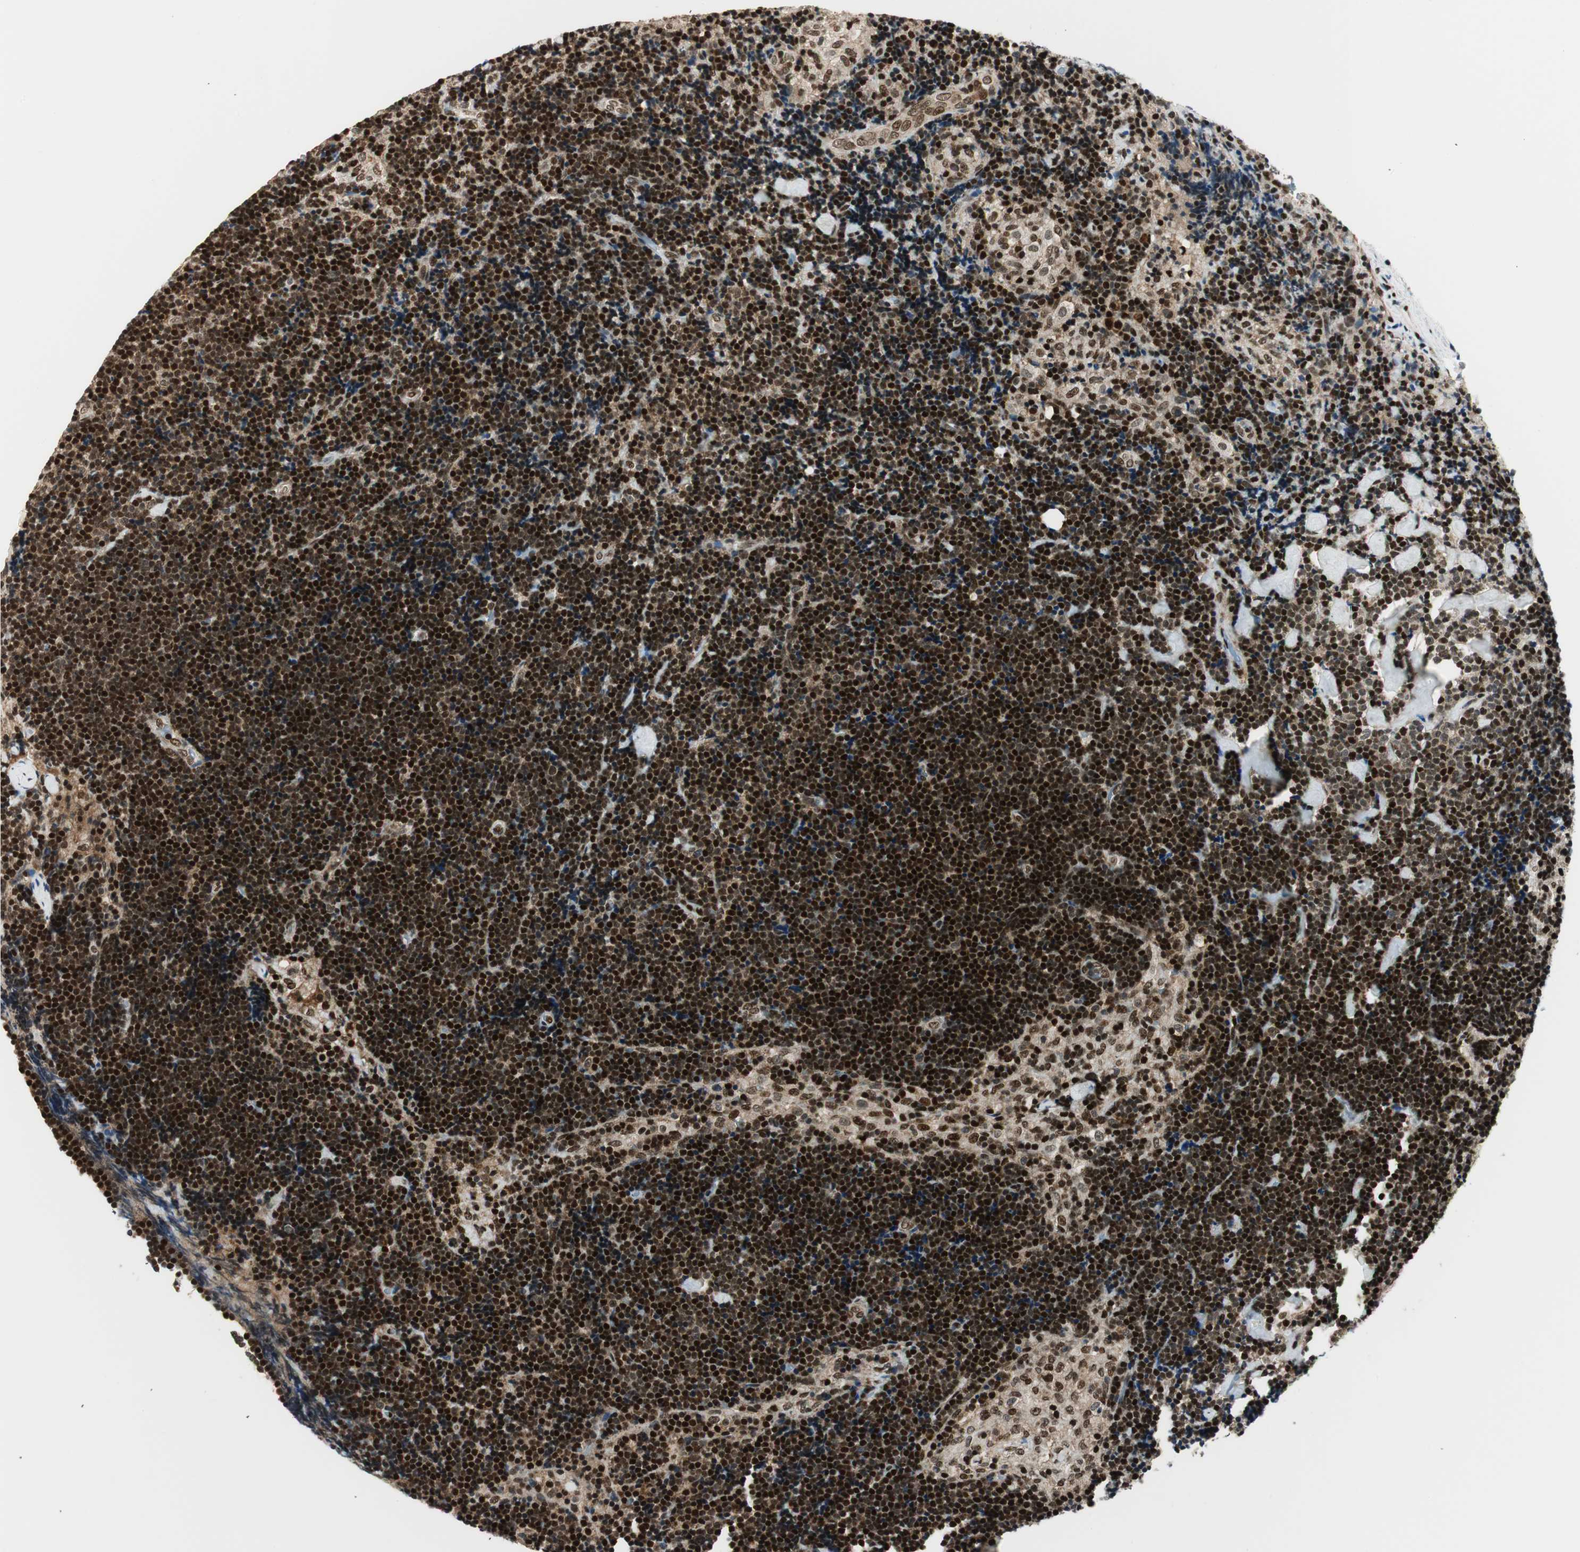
{"staining": {"intensity": "moderate", "quantity": ">75%", "location": "cytoplasmic/membranous,nuclear"}, "tissue": "lymph node", "cell_type": "Germinal center cells", "image_type": "normal", "snomed": [{"axis": "morphology", "description": "Normal tissue, NOS"}, {"axis": "topography", "description": "Lymph node"}], "caption": "Immunohistochemistry (DAB (3,3'-diaminobenzidine)) staining of unremarkable lymph node exhibits moderate cytoplasmic/membranous,nuclear protein staining in about >75% of germinal center cells. (DAB = brown stain, brightfield microscopy at high magnification).", "gene": "RING1", "patient": {"sex": "male", "age": 63}}